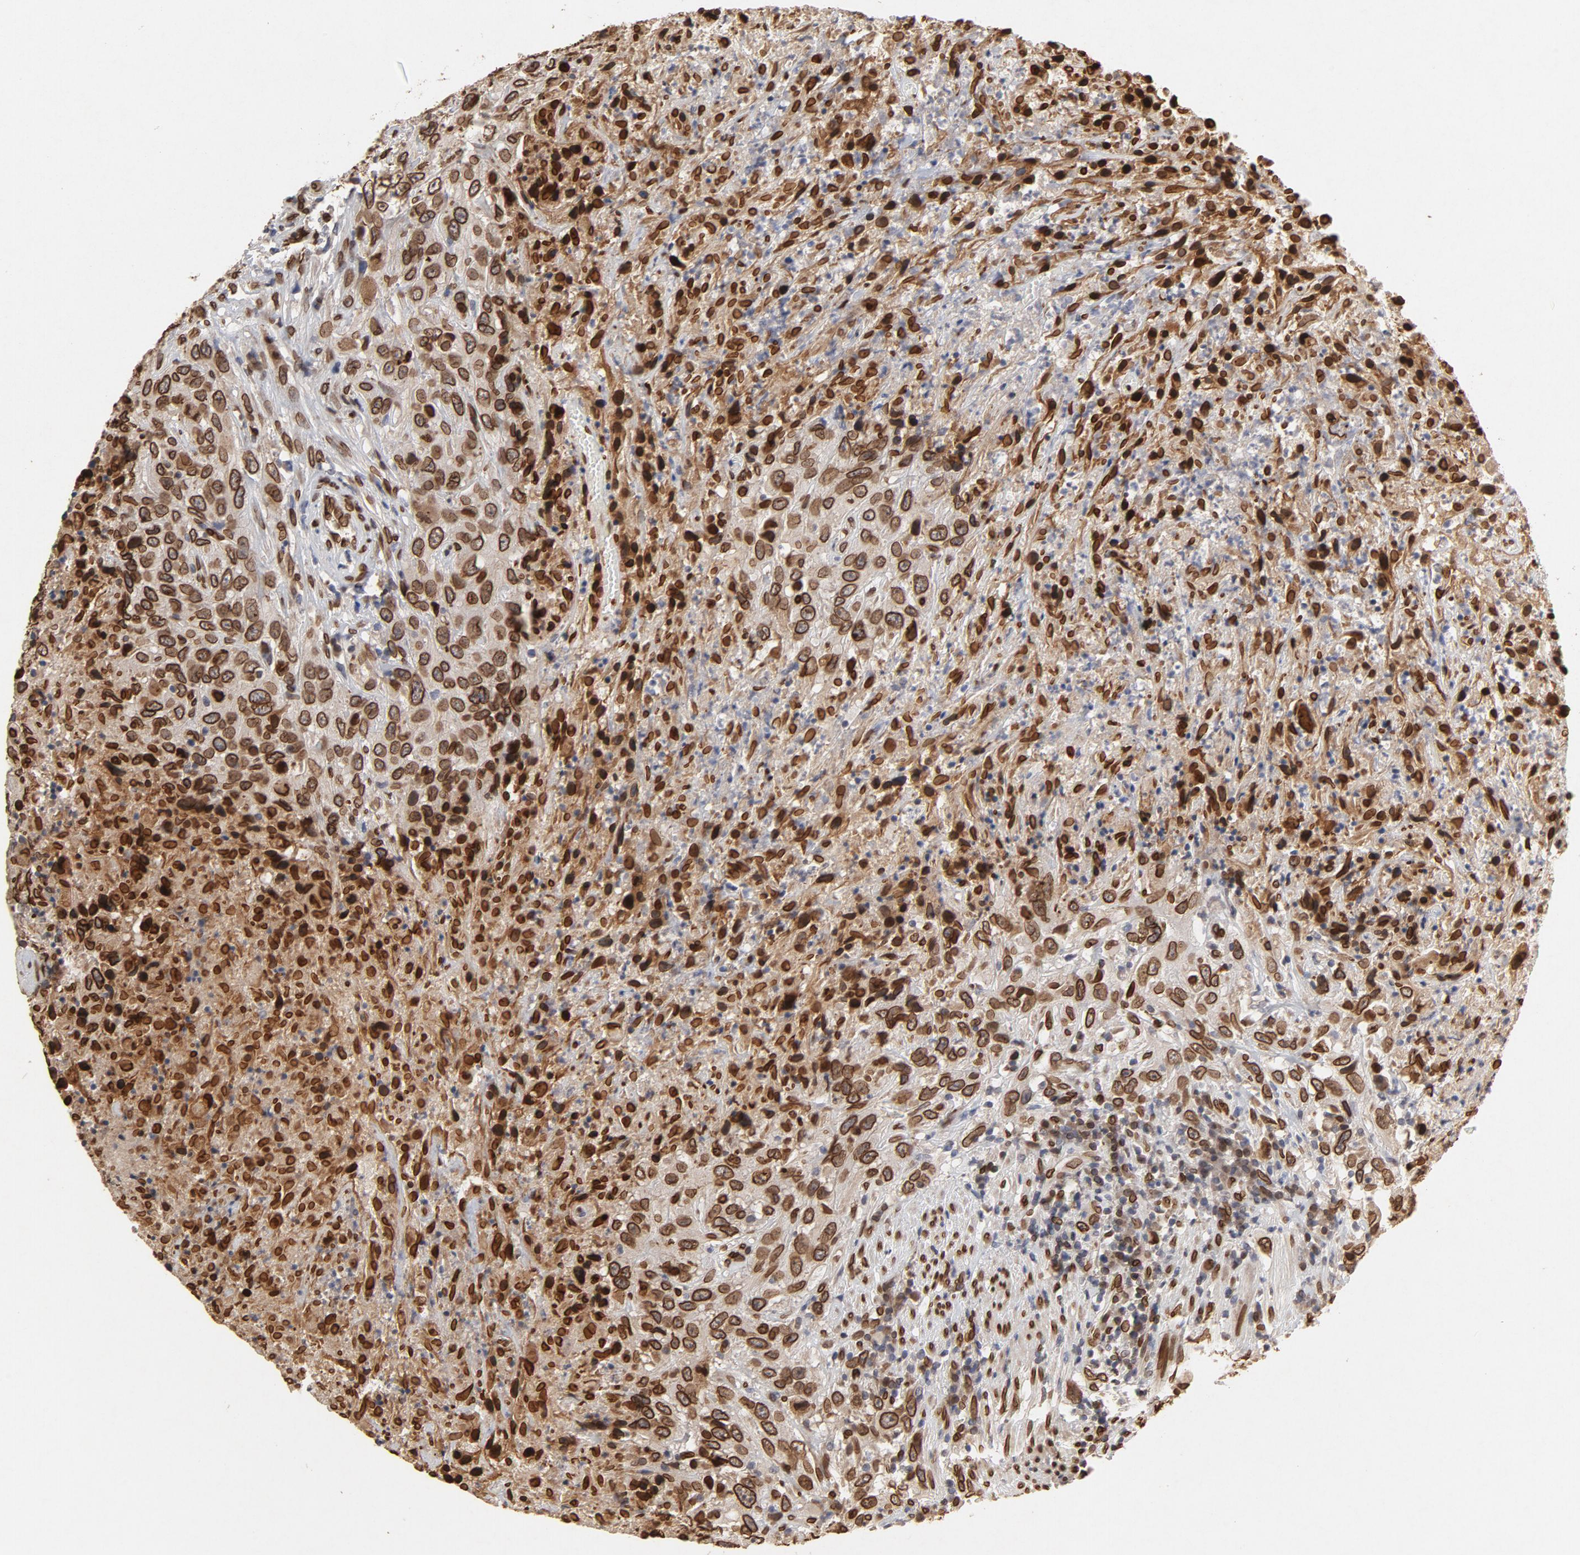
{"staining": {"intensity": "strong", "quantity": ">75%", "location": "cytoplasmic/membranous,nuclear"}, "tissue": "urothelial cancer", "cell_type": "Tumor cells", "image_type": "cancer", "snomed": [{"axis": "morphology", "description": "Urothelial carcinoma, High grade"}, {"axis": "topography", "description": "Urinary bladder"}], "caption": "Tumor cells display high levels of strong cytoplasmic/membranous and nuclear expression in approximately >75% of cells in high-grade urothelial carcinoma. The protein of interest is shown in brown color, while the nuclei are stained blue.", "gene": "LMNA", "patient": {"sex": "male", "age": 61}}